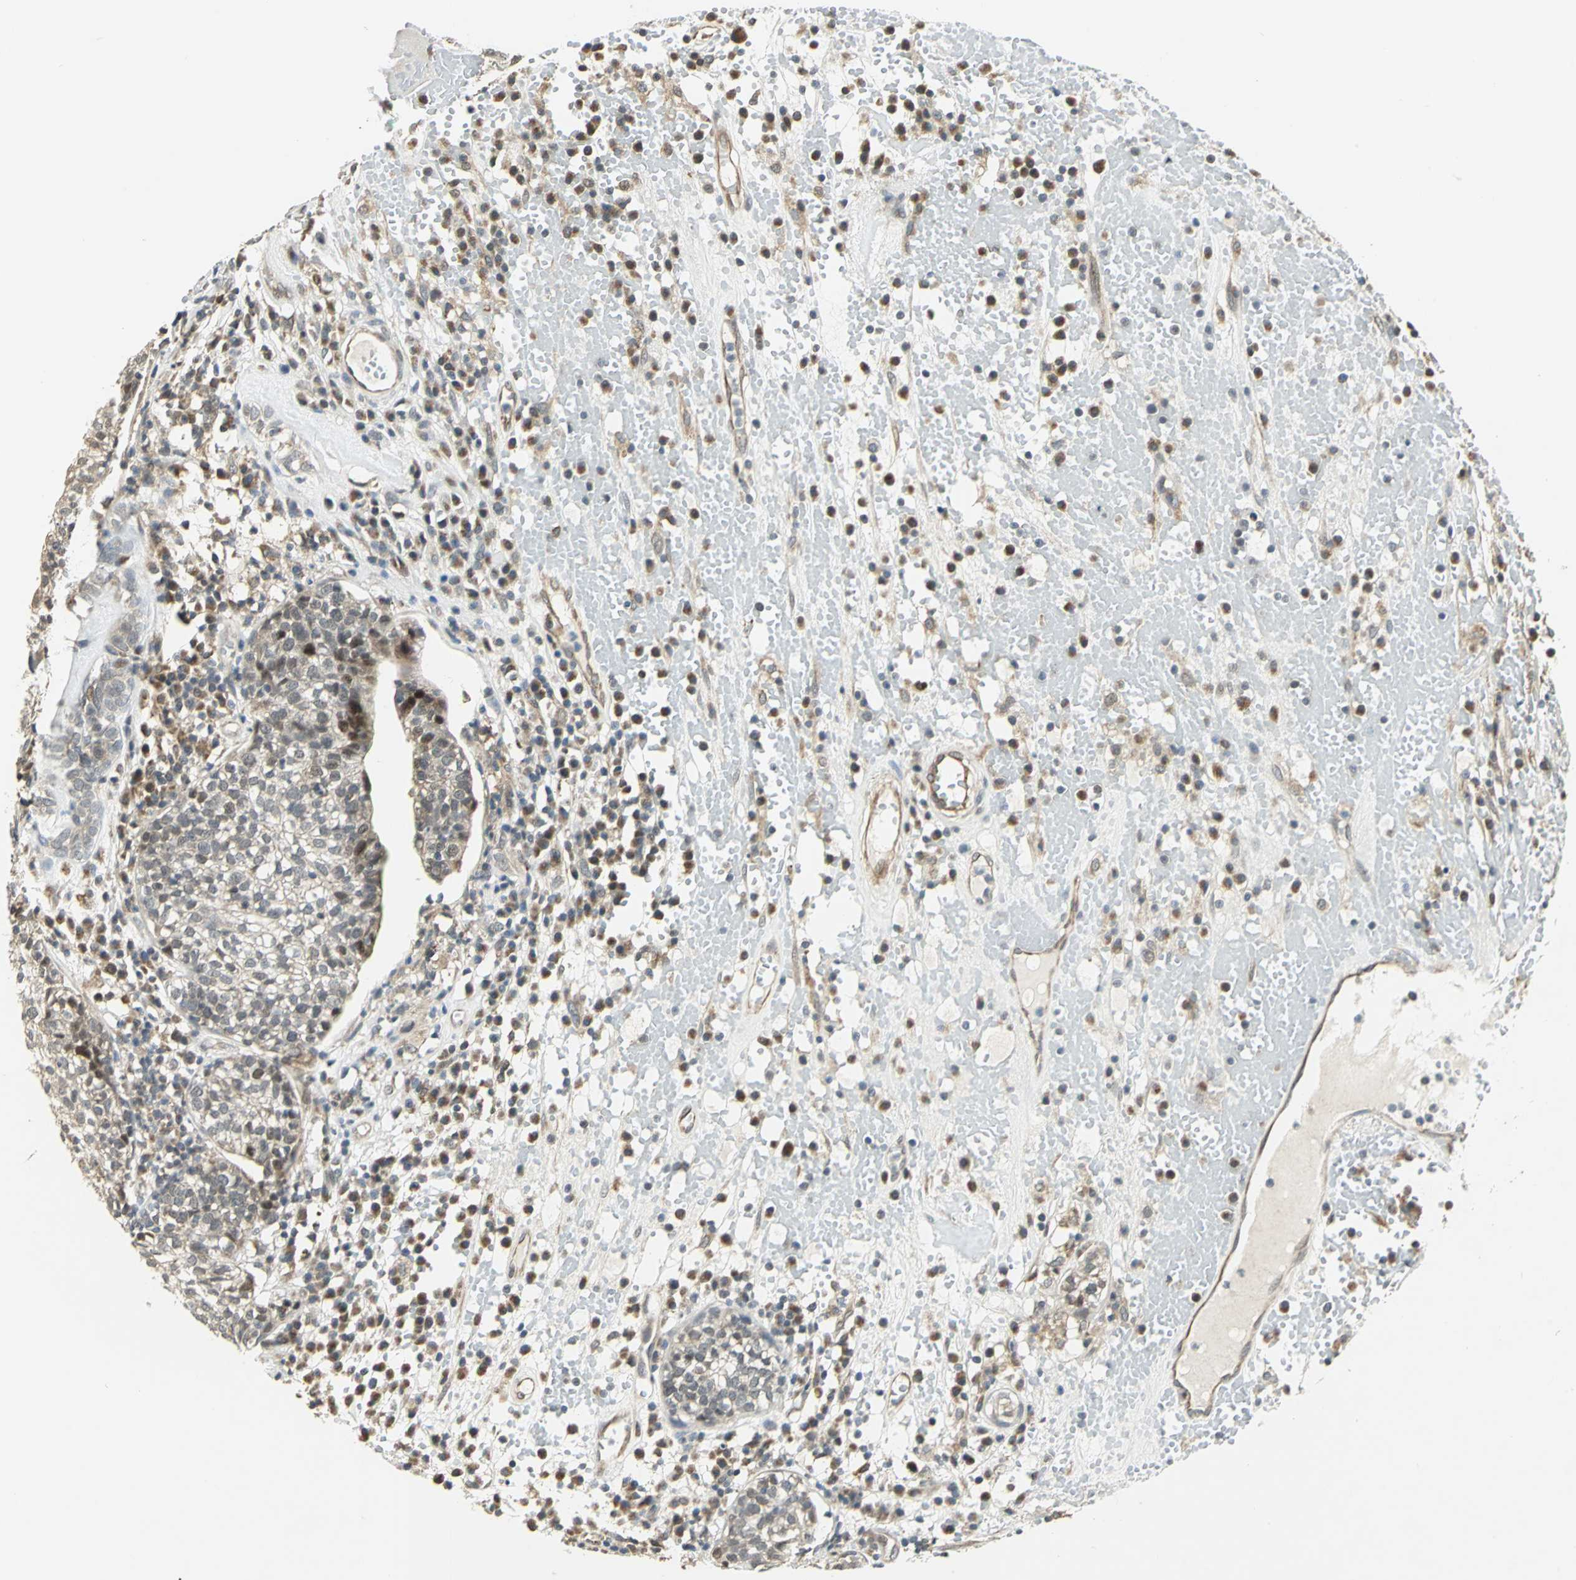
{"staining": {"intensity": "weak", "quantity": "25%-75%", "location": "cytoplasmic/membranous,nuclear"}, "tissue": "head and neck cancer", "cell_type": "Tumor cells", "image_type": "cancer", "snomed": [{"axis": "morphology", "description": "Adenocarcinoma, NOS"}, {"axis": "topography", "description": "Salivary gland"}, {"axis": "topography", "description": "Head-Neck"}], "caption": "Weak cytoplasmic/membranous and nuclear protein staining is identified in about 25%-75% of tumor cells in head and neck adenocarcinoma.", "gene": "PLAGL2", "patient": {"sex": "female", "age": 65}}